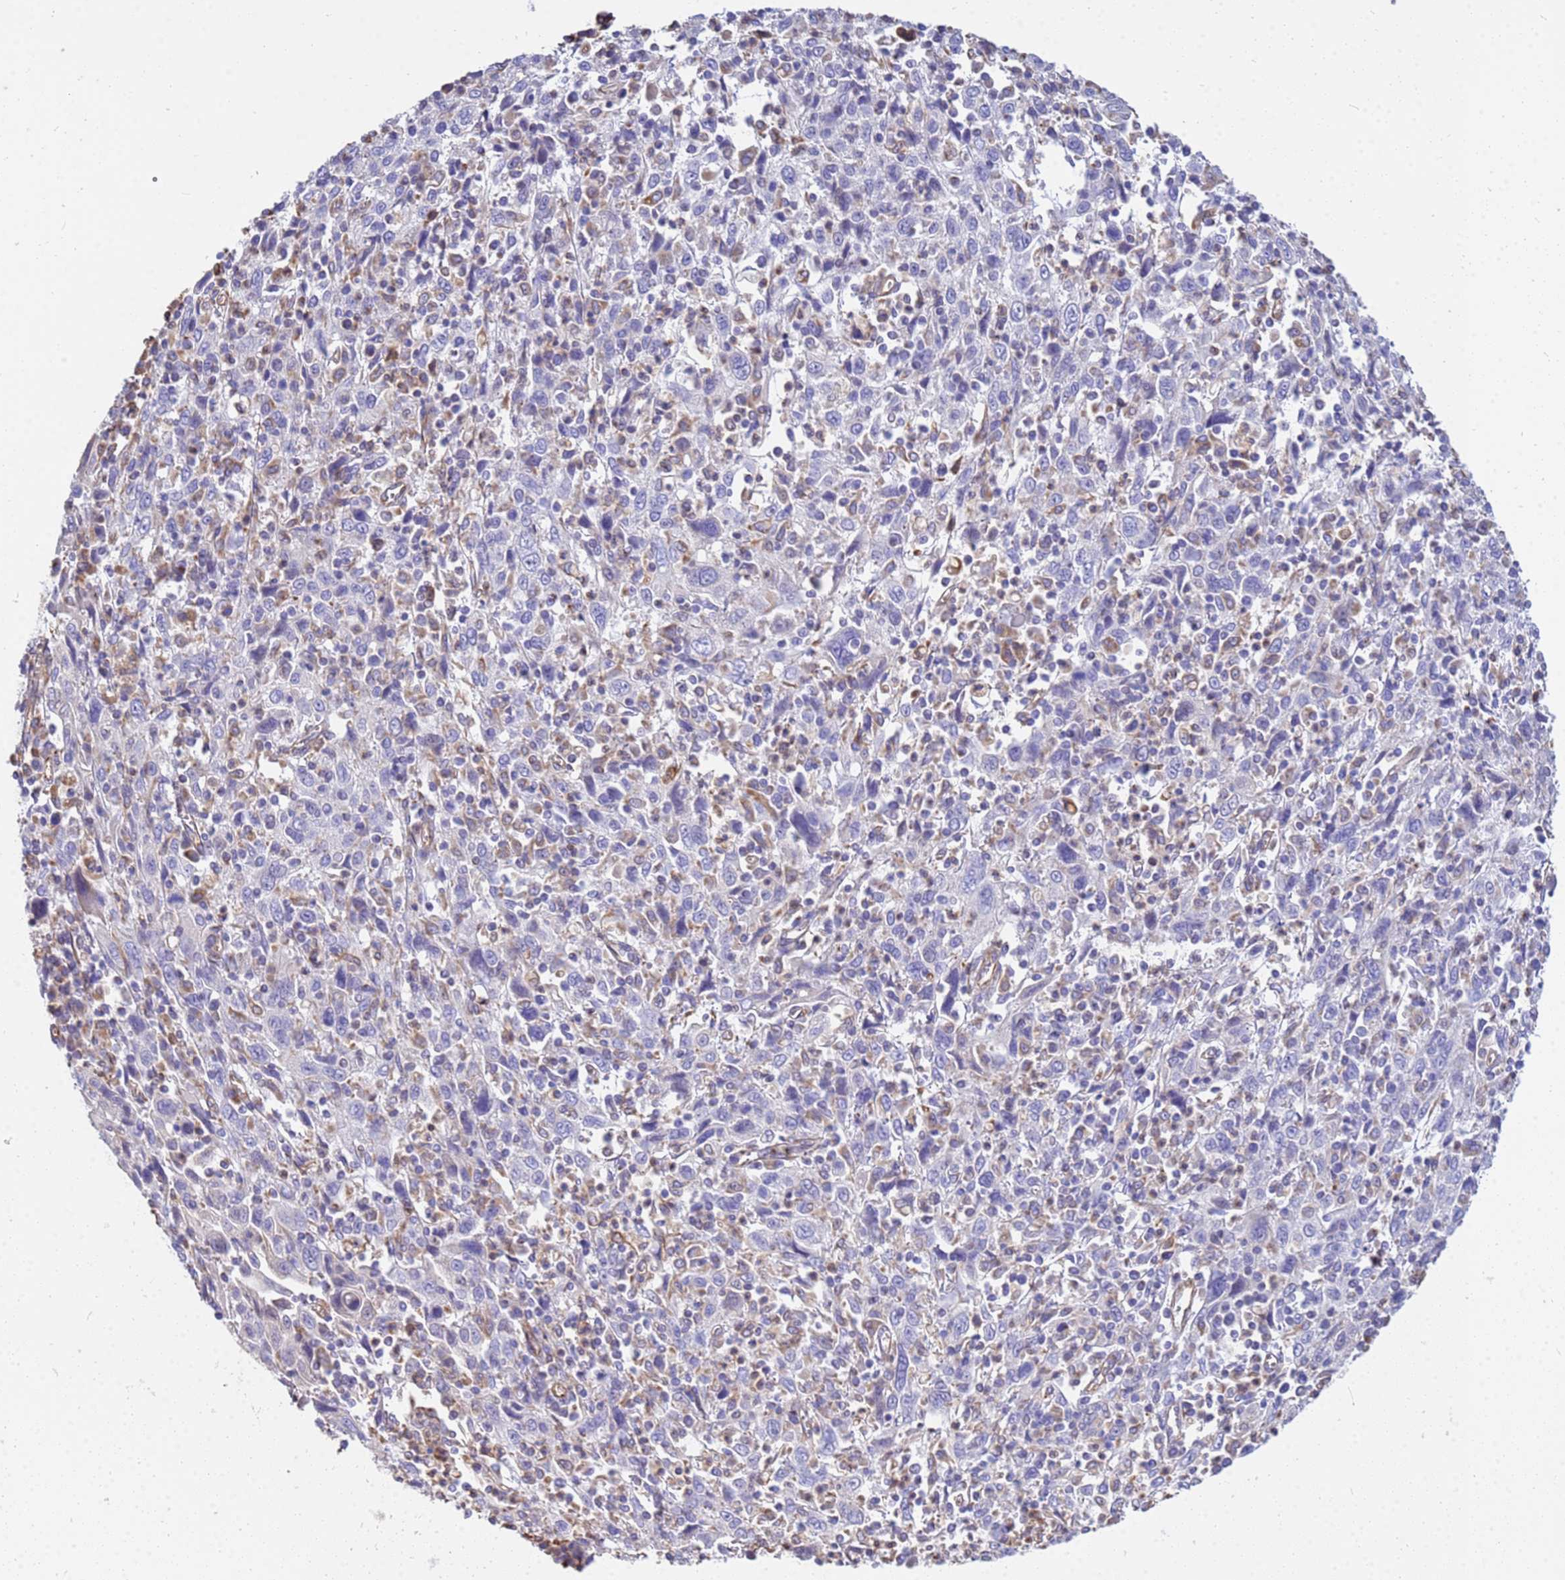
{"staining": {"intensity": "negative", "quantity": "none", "location": "none"}, "tissue": "cervical cancer", "cell_type": "Tumor cells", "image_type": "cancer", "snomed": [{"axis": "morphology", "description": "Squamous cell carcinoma, NOS"}, {"axis": "topography", "description": "Cervix"}], "caption": "Cervical squamous cell carcinoma stained for a protein using immunohistochemistry (IHC) reveals no expression tumor cells.", "gene": "TCEAL3", "patient": {"sex": "female", "age": 46}}